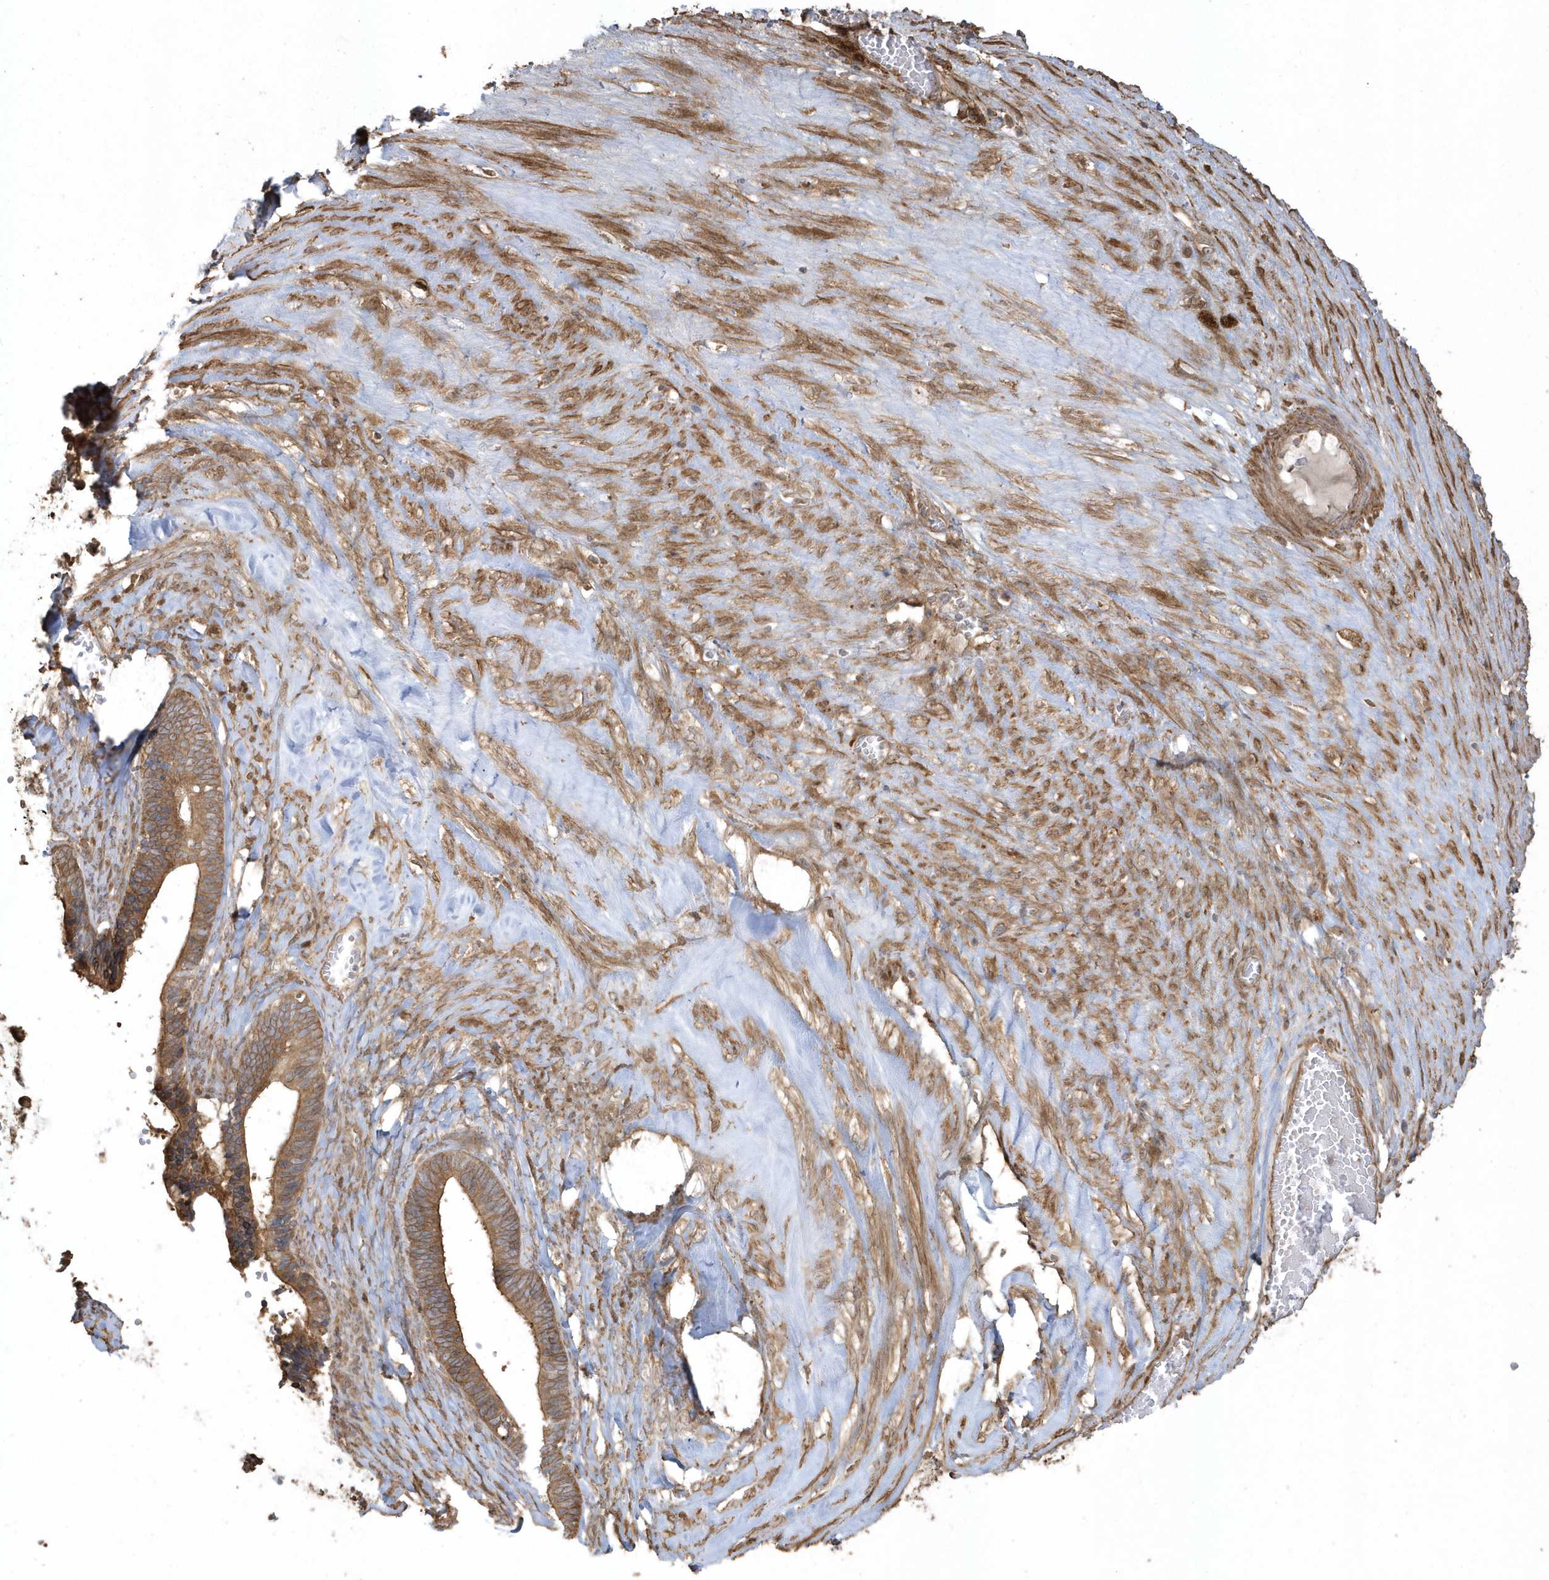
{"staining": {"intensity": "moderate", "quantity": ">75%", "location": "cytoplasmic/membranous"}, "tissue": "ovarian cancer", "cell_type": "Tumor cells", "image_type": "cancer", "snomed": [{"axis": "morphology", "description": "Cystadenocarcinoma, serous, NOS"}, {"axis": "topography", "description": "Ovary"}], "caption": "A high-resolution photomicrograph shows immunohistochemistry (IHC) staining of ovarian cancer (serous cystadenocarcinoma), which reveals moderate cytoplasmic/membranous expression in approximately >75% of tumor cells.", "gene": "HNMT", "patient": {"sex": "female", "age": 56}}